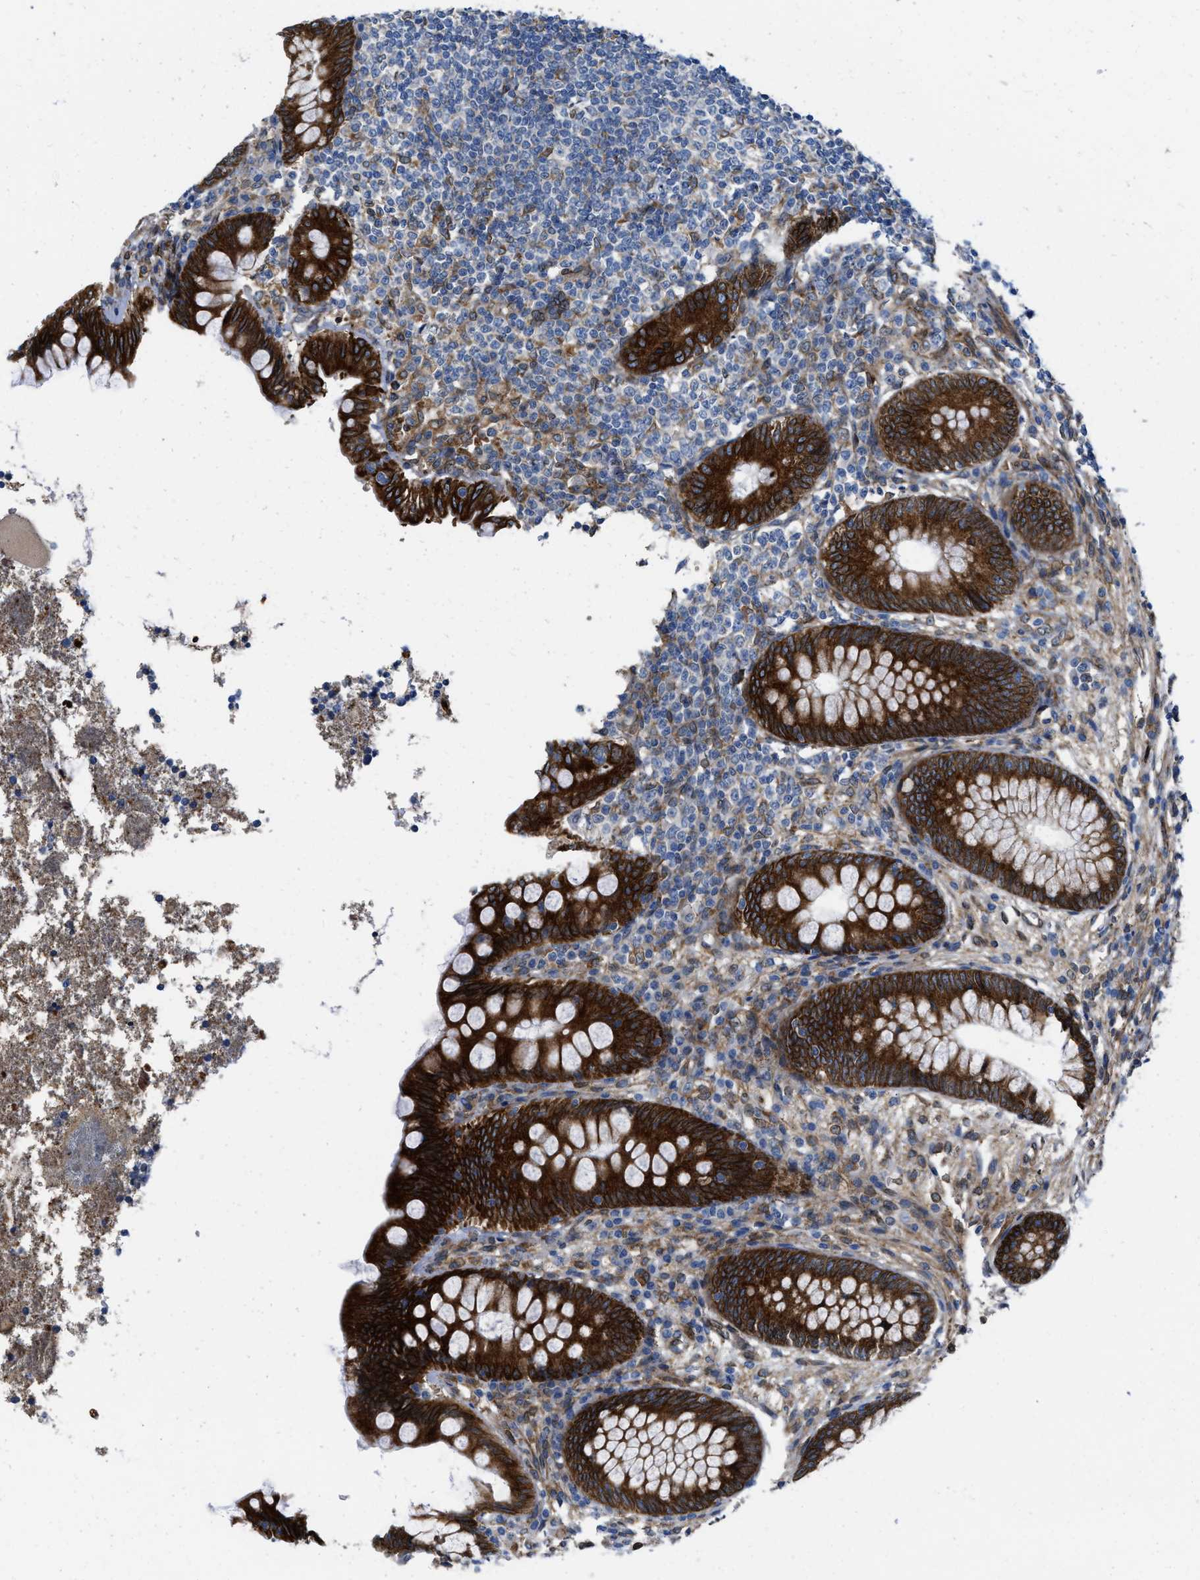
{"staining": {"intensity": "strong", "quantity": ">75%", "location": "cytoplasmic/membranous"}, "tissue": "appendix", "cell_type": "Glandular cells", "image_type": "normal", "snomed": [{"axis": "morphology", "description": "Normal tissue, NOS"}, {"axis": "topography", "description": "Appendix"}], "caption": "The micrograph shows immunohistochemical staining of benign appendix. There is strong cytoplasmic/membranous staining is seen in about >75% of glandular cells. The protein of interest is shown in brown color, while the nuclei are stained blue.", "gene": "ERLIN2", "patient": {"sex": "female", "age": 66}}